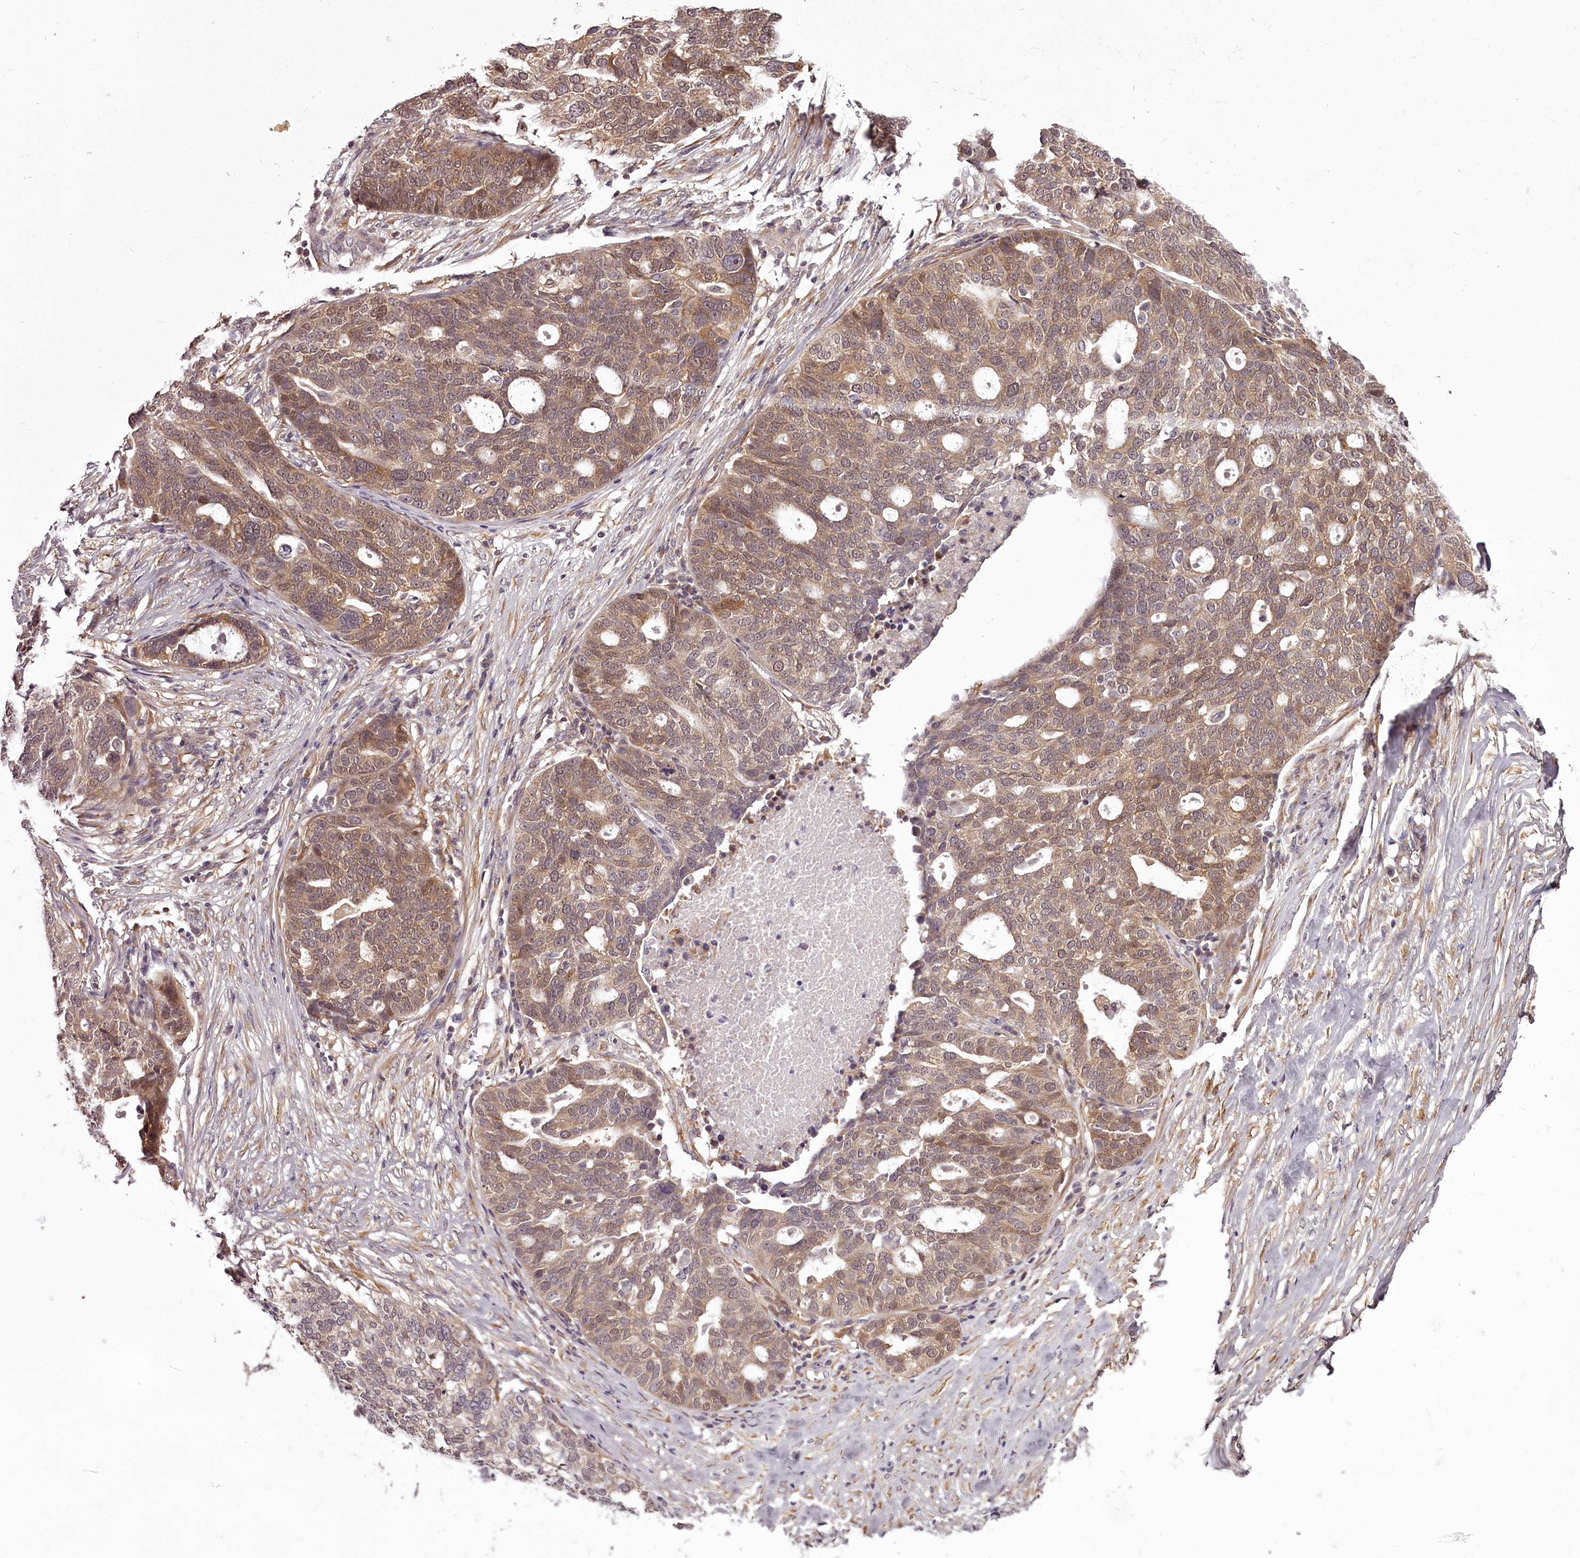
{"staining": {"intensity": "moderate", "quantity": ">75%", "location": "cytoplasmic/membranous"}, "tissue": "ovarian cancer", "cell_type": "Tumor cells", "image_type": "cancer", "snomed": [{"axis": "morphology", "description": "Cystadenocarcinoma, serous, NOS"}, {"axis": "topography", "description": "Ovary"}], "caption": "Immunohistochemistry (IHC) photomicrograph of neoplastic tissue: serous cystadenocarcinoma (ovarian) stained using immunohistochemistry (IHC) shows medium levels of moderate protein expression localized specifically in the cytoplasmic/membranous of tumor cells, appearing as a cytoplasmic/membranous brown color.", "gene": "CCDC92", "patient": {"sex": "female", "age": 59}}